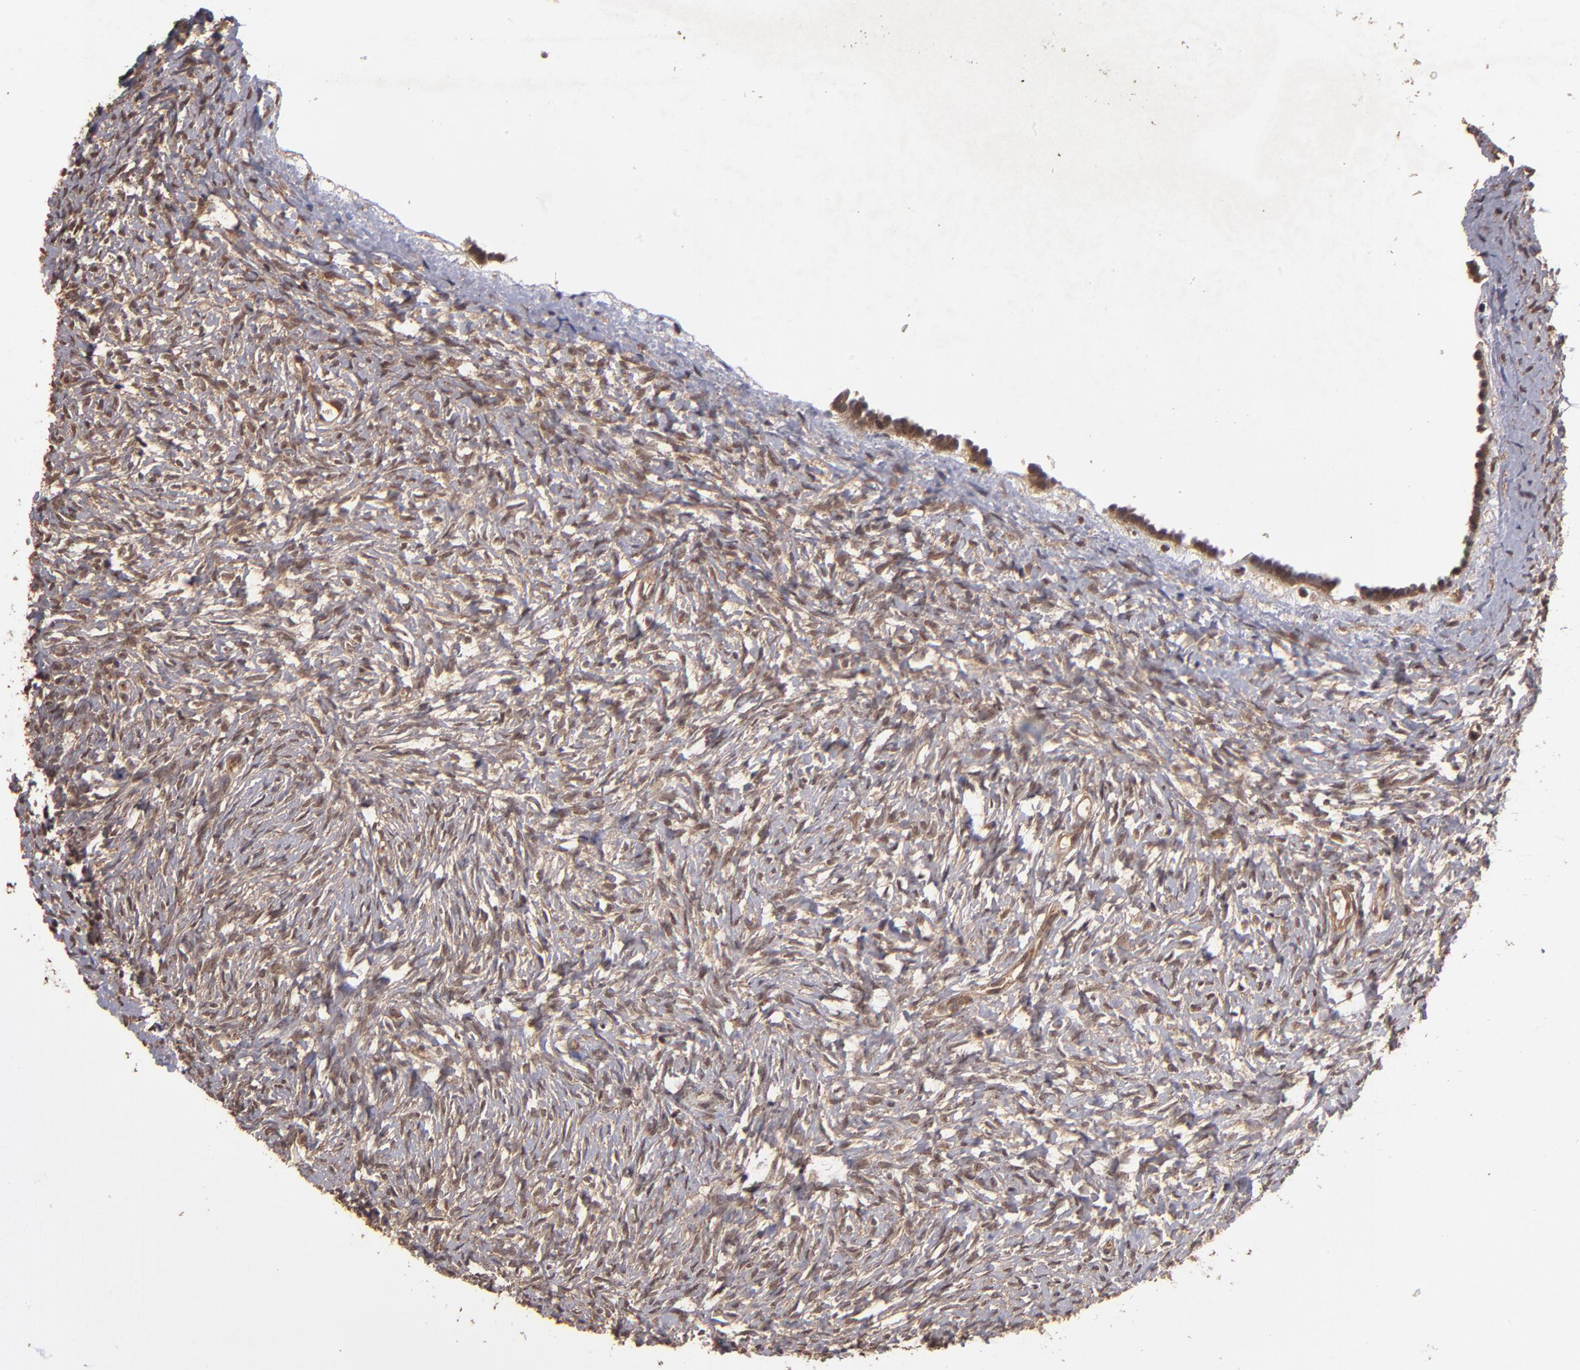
{"staining": {"intensity": "moderate", "quantity": ">75%", "location": "cytoplasmic/membranous"}, "tissue": "ovary", "cell_type": "Follicle cells", "image_type": "normal", "snomed": [{"axis": "morphology", "description": "Normal tissue, NOS"}, {"axis": "topography", "description": "Ovary"}], "caption": "Immunohistochemistry (IHC) (DAB) staining of benign ovary exhibits moderate cytoplasmic/membranous protein positivity in about >75% of follicle cells.", "gene": "NFE2L2", "patient": {"sex": "female", "age": 35}}